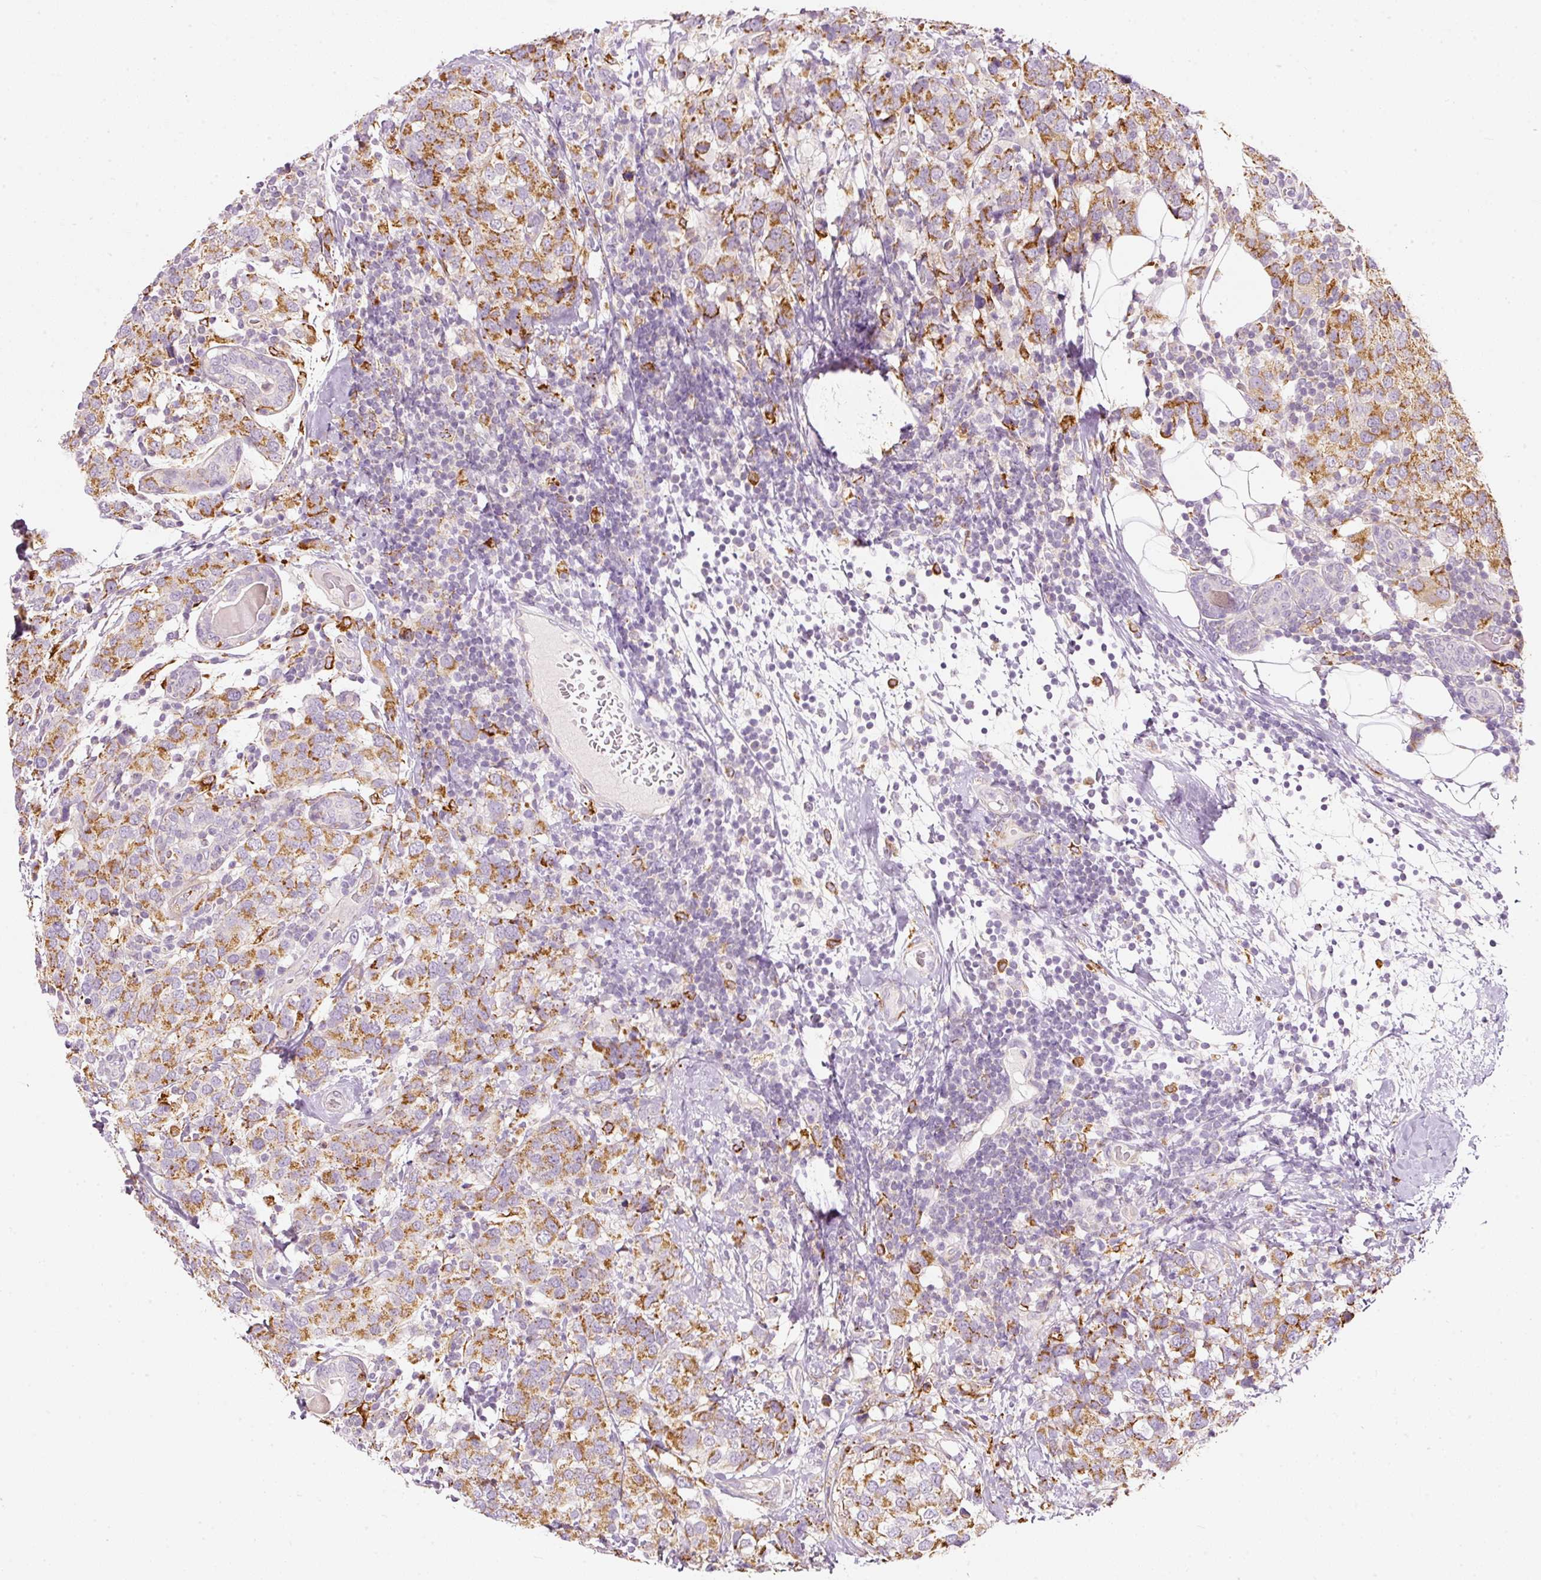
{"staining": {"intensity": "moderate", "quantity": ">75%", "location": "cytoplasmic/membranous"}, "tissue": "breast cancer", "cell_type": "Tumor cells", "image_type": "cancer", "snomed": [{"axis": "morphology", "description": "Lobular carcinoma"}, {"axis": "topography", "description": "Breast"}], "caption": "This is an image of immunohistochemistry (IHC) staining of breast cancer (lobular carcinoma), which shows moderate expression in the cytoplasmic/membranous of tumor cells.", "gene": "MTHFD2", "patient": {"sex": "female", "age": 59}}